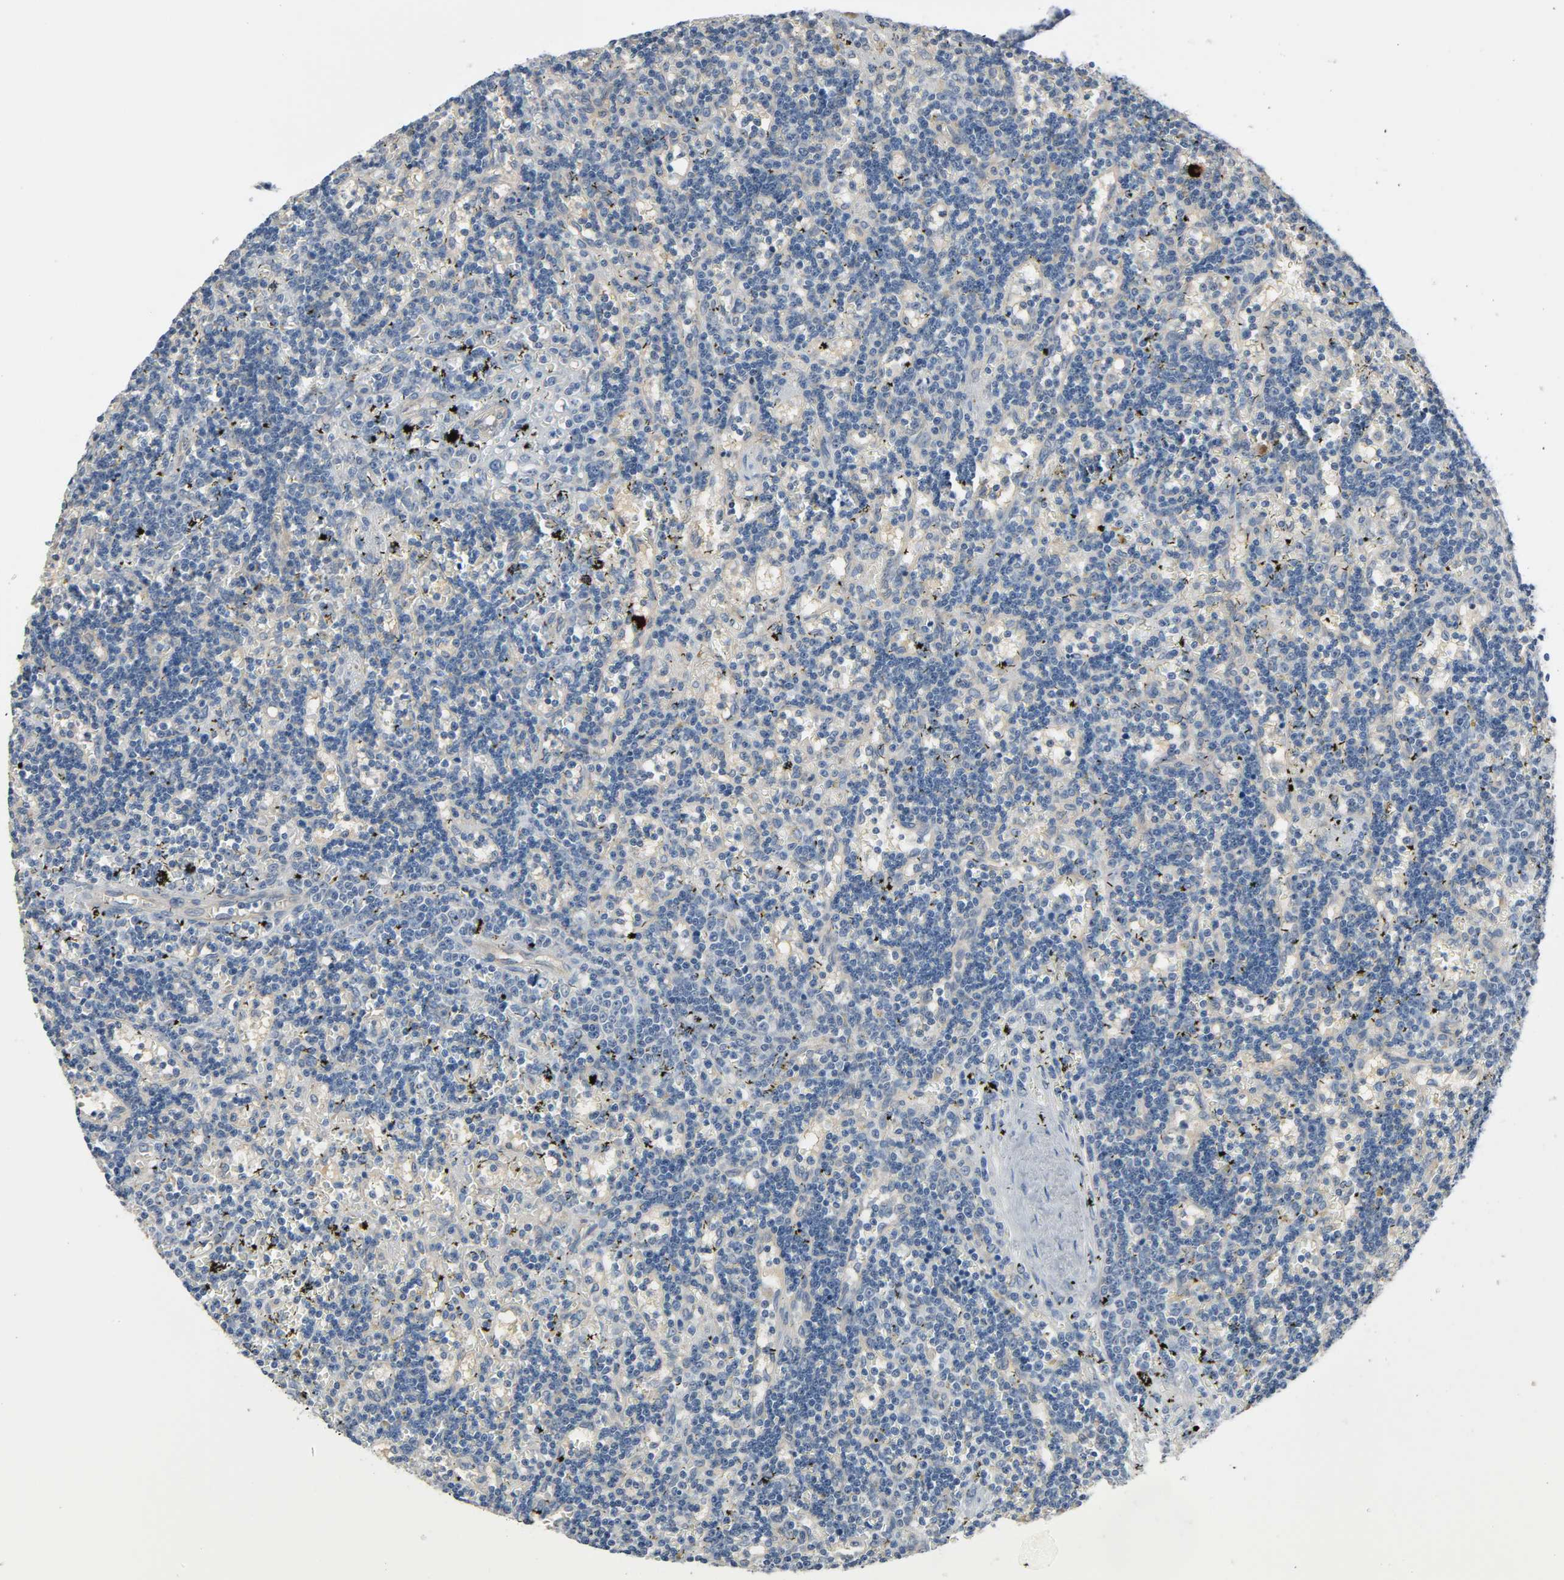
{"staining": {"intensity": "negative", "quantity": "none", "location": "none"}, "tissue": "lymphoma", "cell_type": "Tumor cells", "image_type": "cancer", "snomed": [{"axis": "morphology", "description": "Malignant lymphoma, non-Hodgkin's type, Low grade"}, {"axis": "topography", "description": "Spleen"}], "caption": "The IHC photomicrograph has no significant positivity in tumor cells of low-grade malignant lymphoma, non-Hodgkin's type tissue.", "gene": "LIMCH1", "patient": {"sex": "male", "age": 60}}